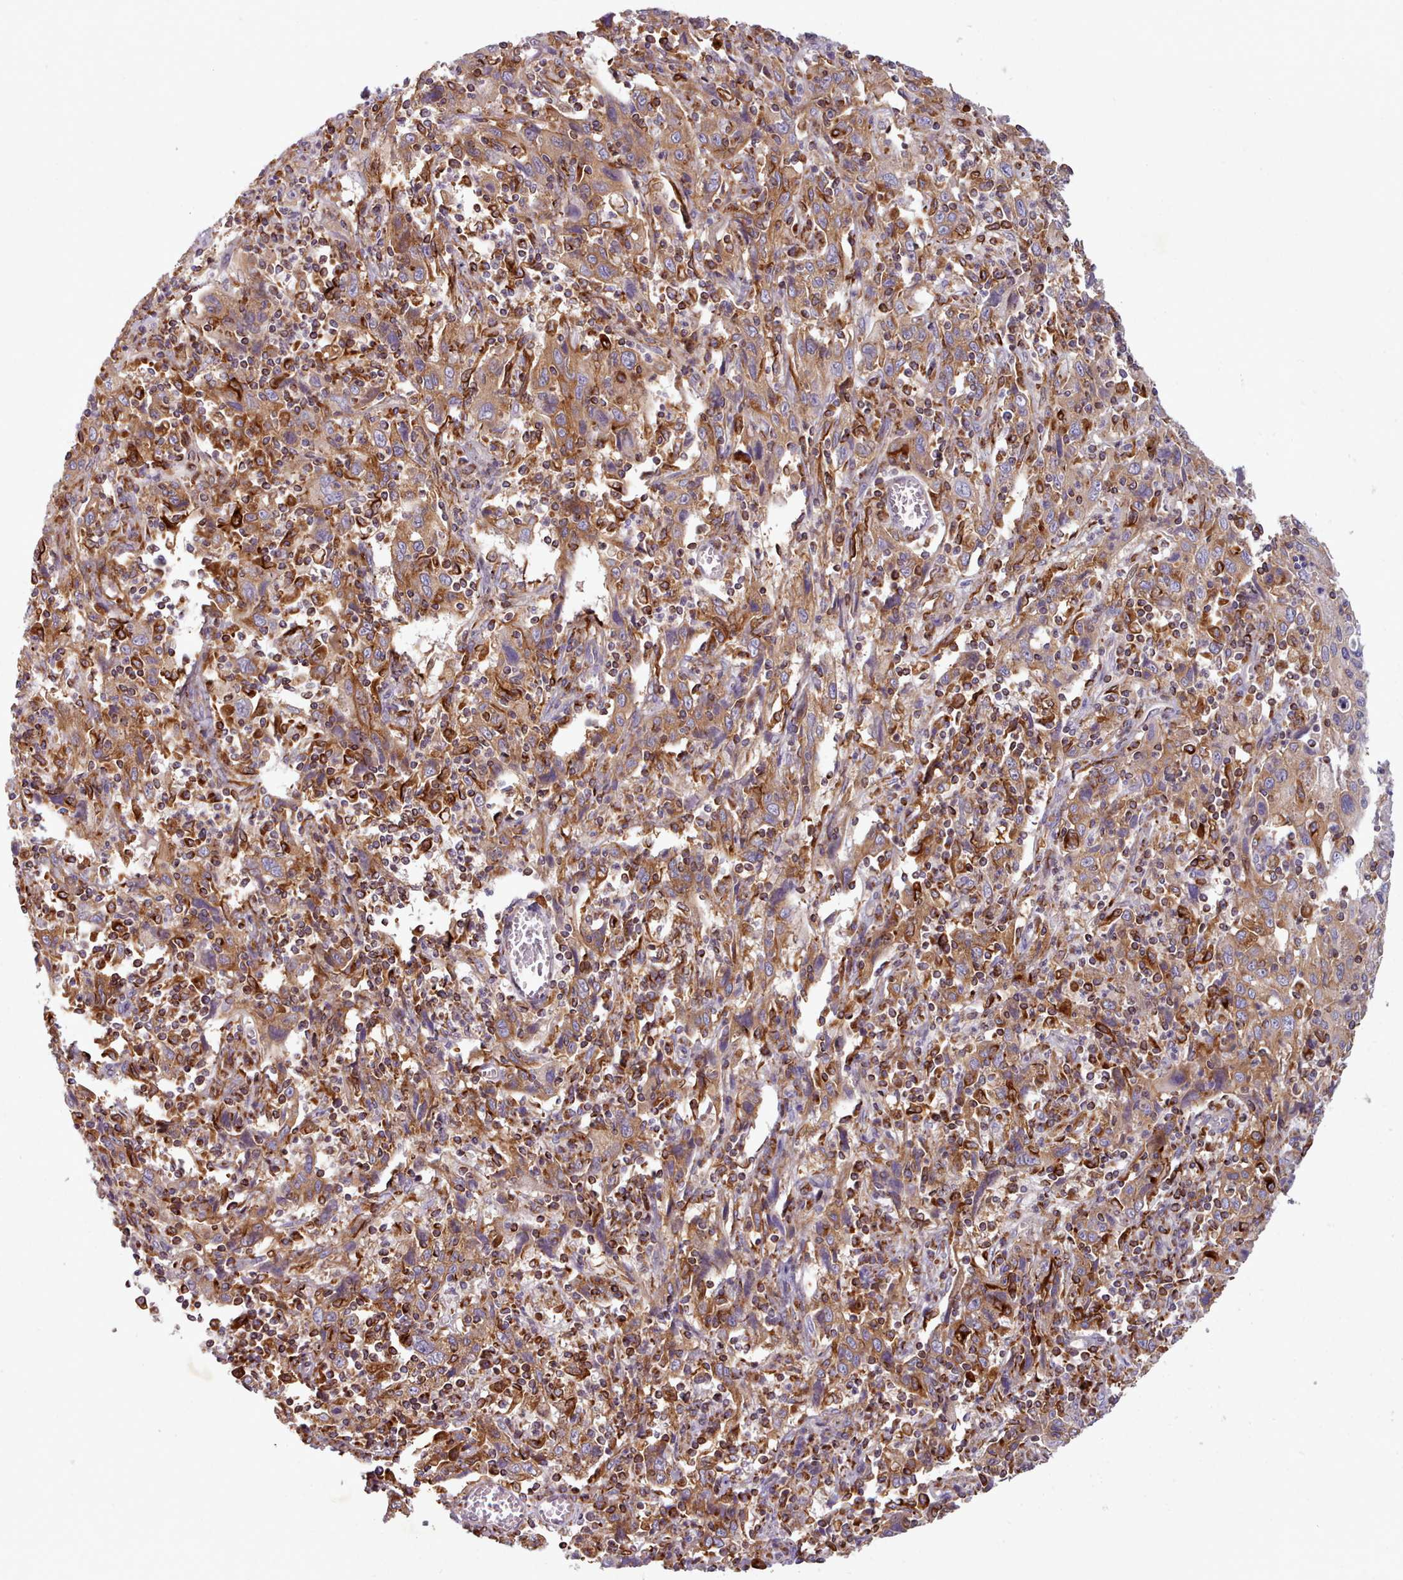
{"staining": {"intensity": "moderate", "quantity": ">75%", "location": "cytoplasmic/membranous"}, "tissue": "cervical cancer", "cell_type": "Tumor cells", "image_type": "cancer", "snomed": [{"axis": "morphology", "description": "Squamous cell carcinoma, NOS"}, {"axis": "topography", "description": "Cervix"}], "caption": "Immunohistochemical staining of cervical cancer demonstrates moderate cytoplasmic/membranous protein staining in approximately >75% of tumor cells. The staining was performed using DAB (3,3'-diaminobenzidine) to visualize the protein expression in brown, while the nuclei were stained in blue with hematoxylin (Magnification: 20x).", "gene": "CRYBG1", "patient": {"sex": "female", "age": 46}}